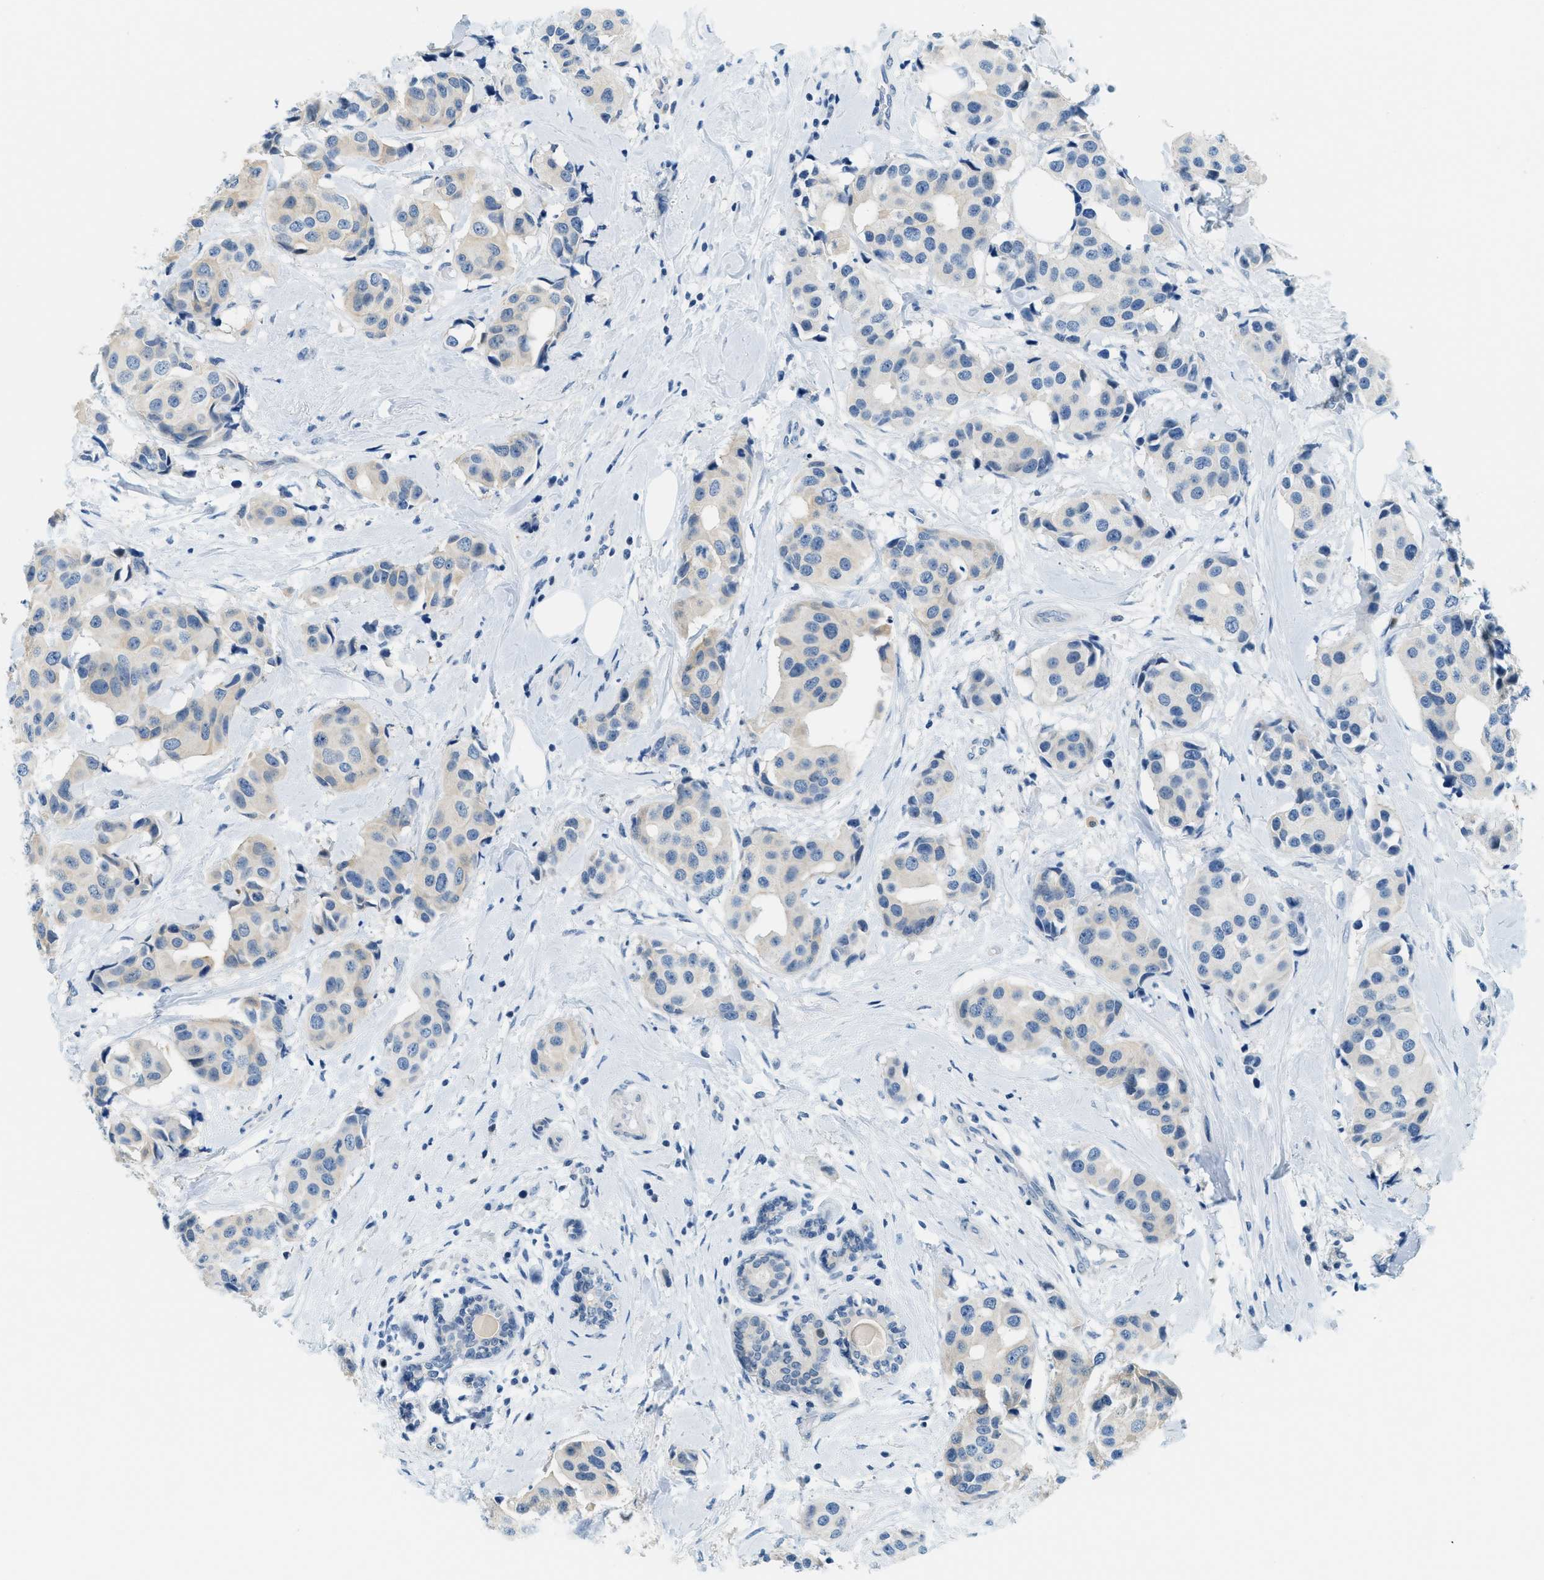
{"staining": {"intensity": "weak", "quantity": "<25%", "location": "cytoplasmic/membranous"}, "tissue": "breast cancer", "cell_type": "Tumor cells", "image_type": "cancer", "snomed": [{"axis": "morphology", "description": "Normal tissue, NOS"}, {"axis": "morphology", "description": "Duct carcinoma"}, {"axis": "topography", "description": "Breast"}], "caption": "High magnification brightfield microscopy of breast cancer stained with DAB (3,3'-diaminobenzidine) (brown) and counterstained with hematoxylin (blue): tumor cells show no significant staining. (Stains: DAB (3,3'-diaminobenzidine) immunohistochemistry (IHC) with hematoxylin counter stain, Microscopy: brightfield microscopy at high magnification).", "gene": "CYP4X1", "patient": {"sex": "female", "age": 39}}